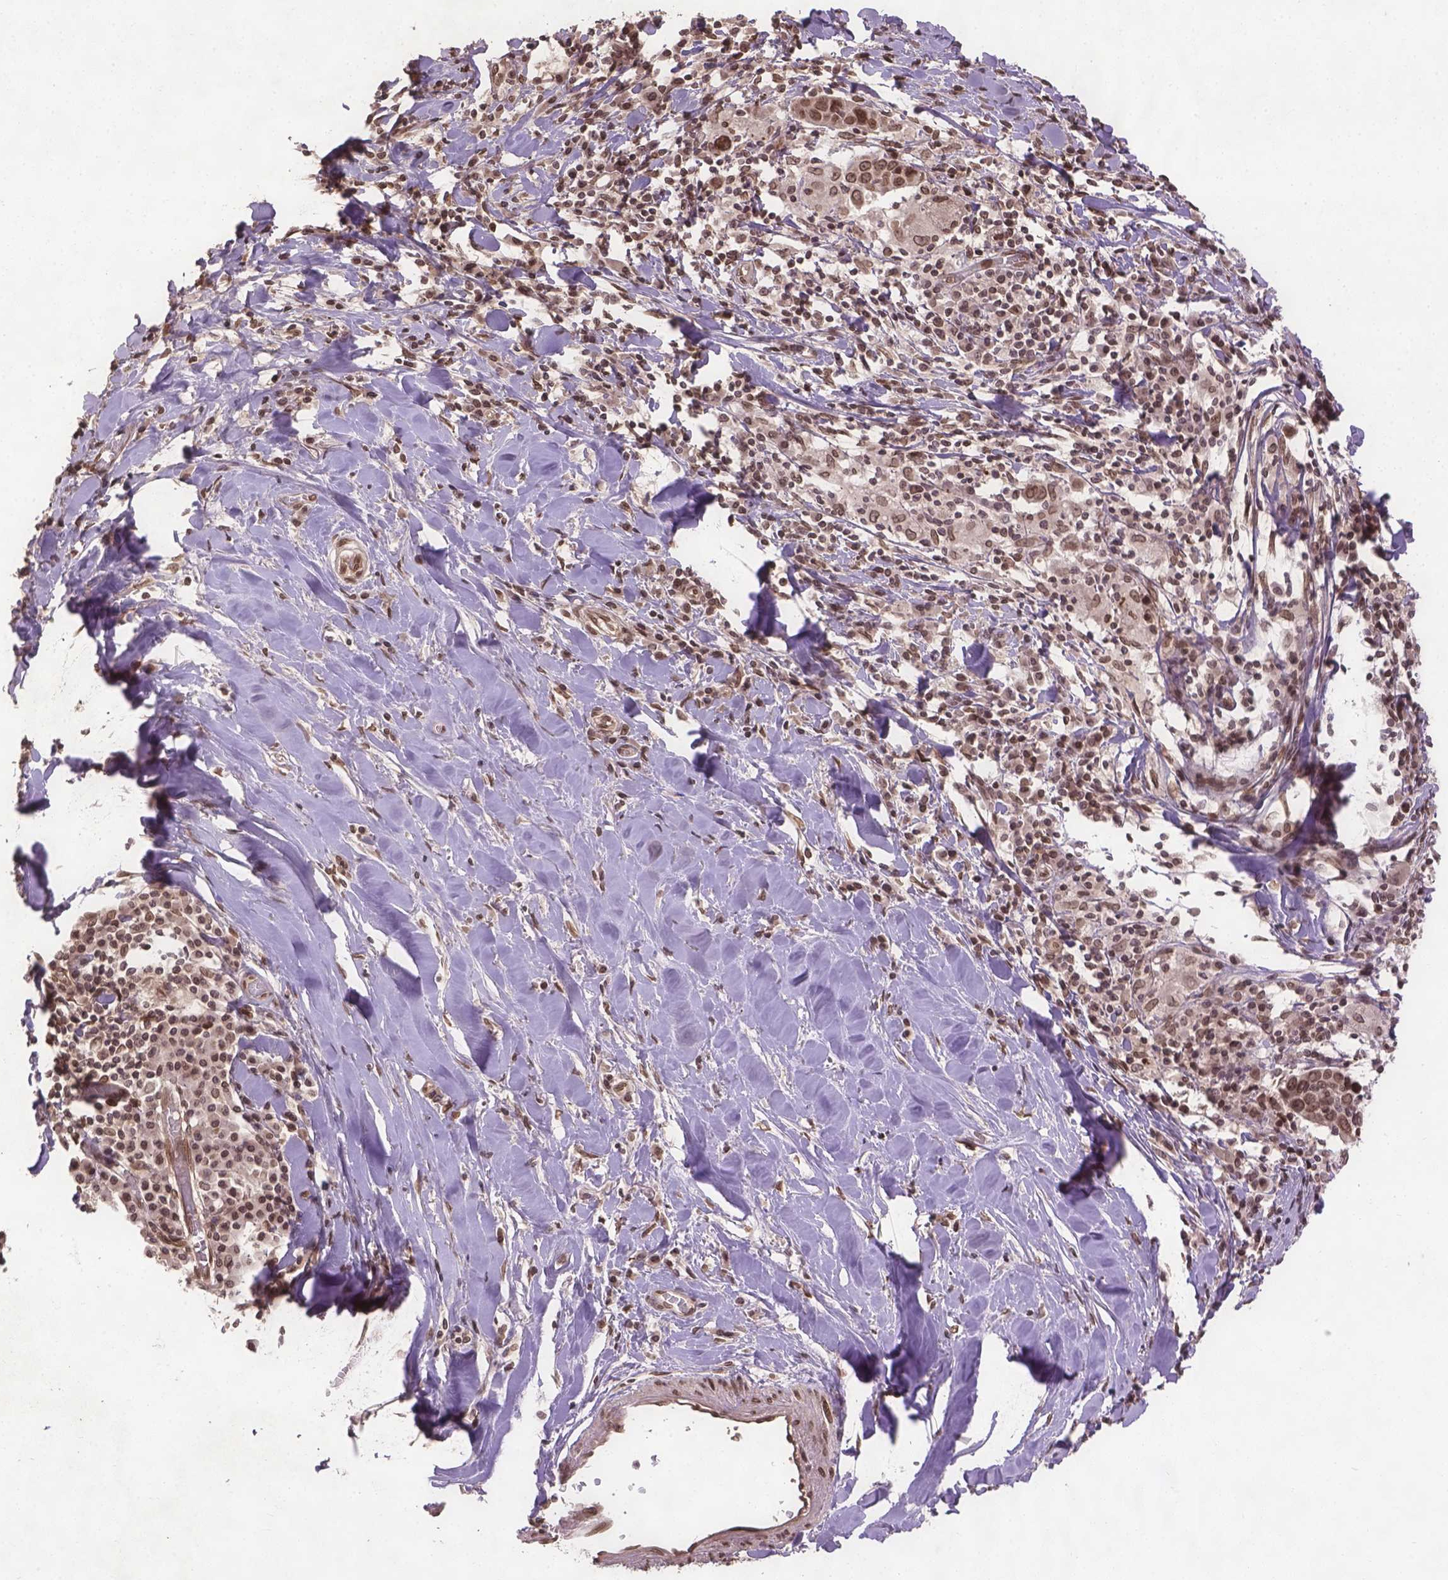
{"staining": {"intensity": "moderate", "quantity": ">75%", "location": "nuclear"}, "tissue": "lung cancer", "cell_type": "Tumor cells", "image_type": "cancer", "snomed": [{"axis": "morphology", "description": "Squamous cell carcinoma, NOS"}, {"axis": "topography", "description": "Lung"}], "caption": "A brown stain labels moderate nuclear positivity of a protein in lung cancer (squamous cell carcinoma) tumor cells.", "gene": "BANF1", "patient": {"sex": "male", "age": 57}}